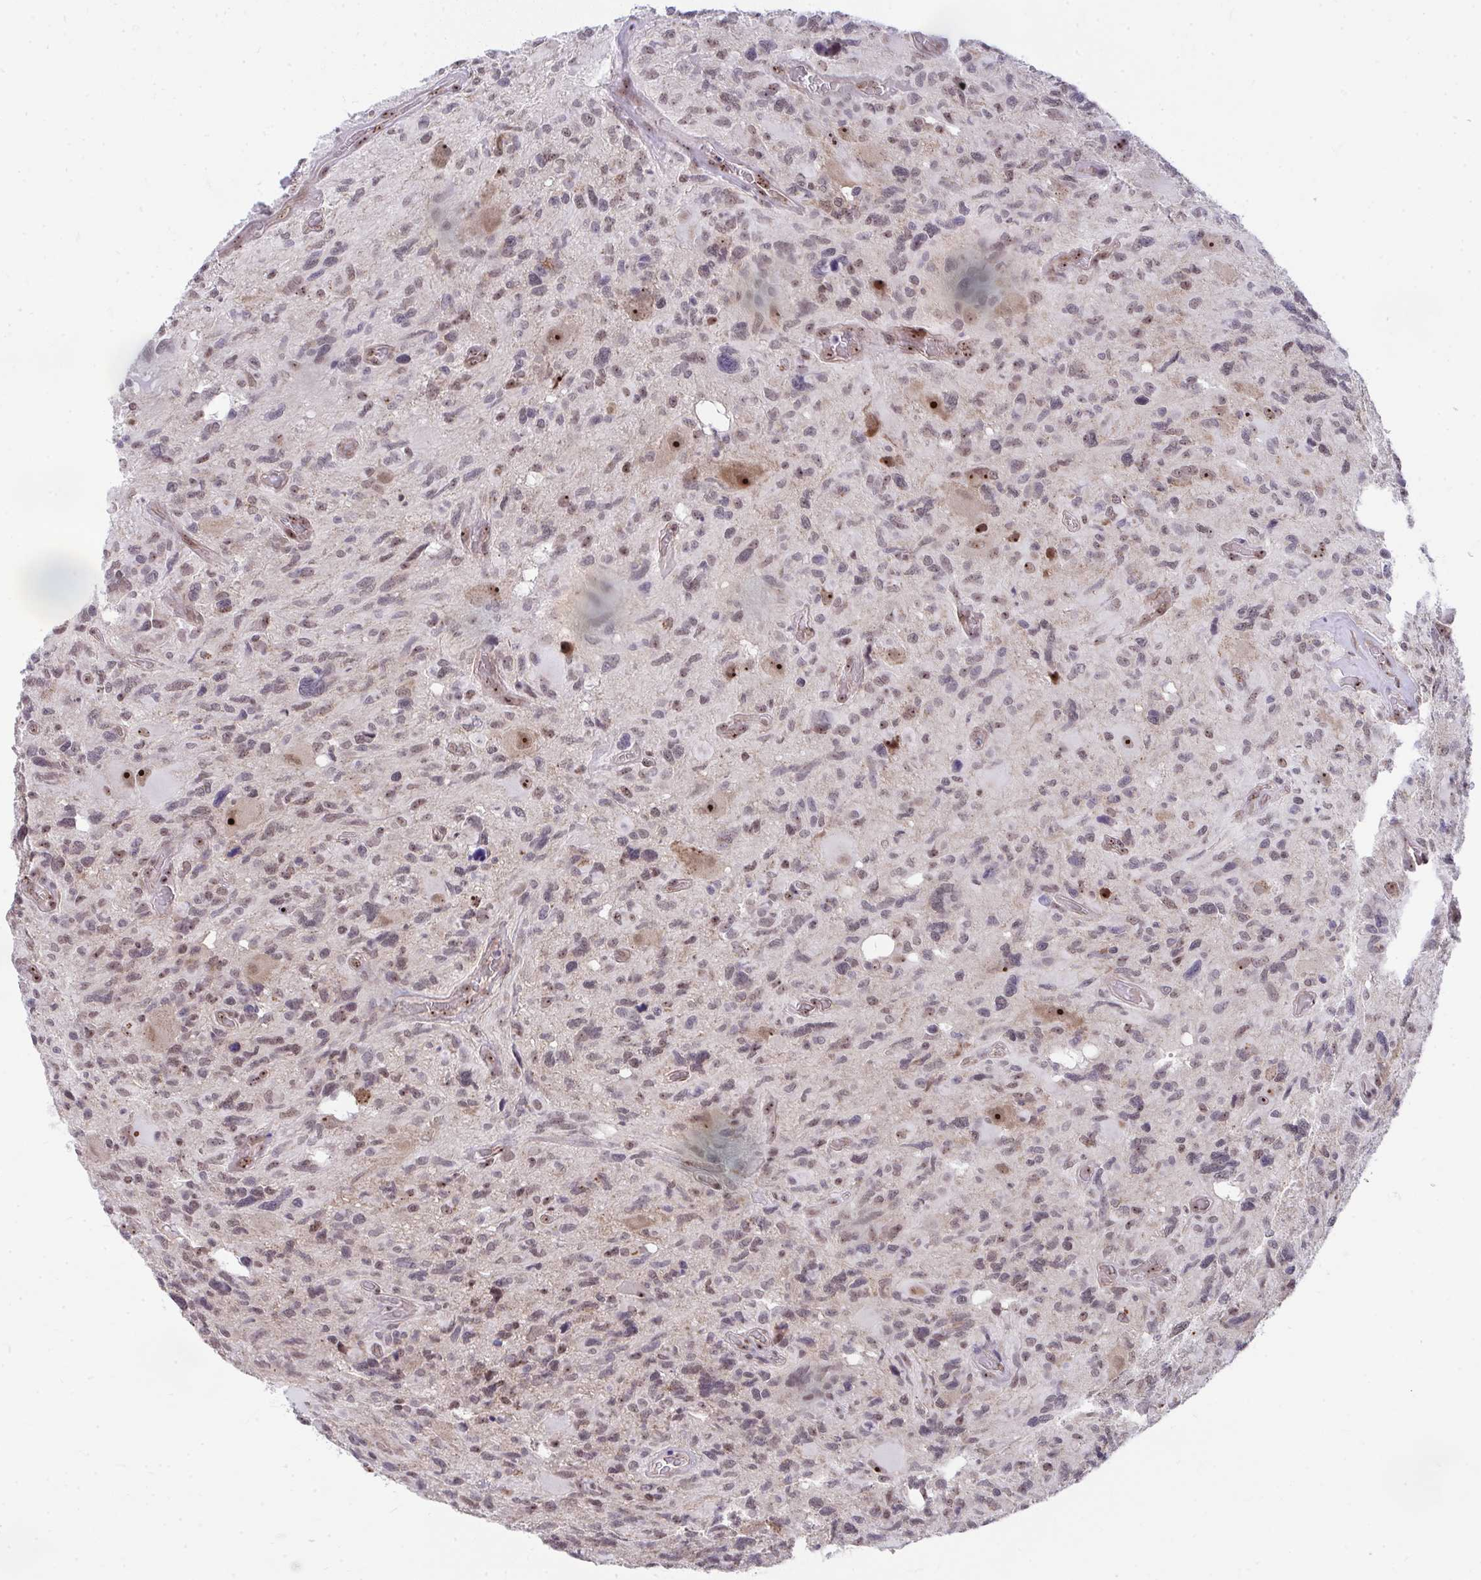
{"staining": {"intensity": "weak", "quantity": "25%-75%", "location": "nuclear"}, "tissue": "glioma", "cell_type": "Tumor cells", "image_type": "cancer", "snomed": [{"axis": "morphology", "description": "Glioma, malignant, High grade"}, {"axis": "topography", "description": "Brain"}], "caption": "Glioma stained with DAB (3,3'-diaminobenzidine) IHC exhibits low levels of weak nuclear positivity in approximately 25%-75% of tumor cells. Immunohistochemistry stains the protein in brown and the nuclei are stained blue.", "gene": "HIRA", "patient": {"sex": "male", "age": 49}}